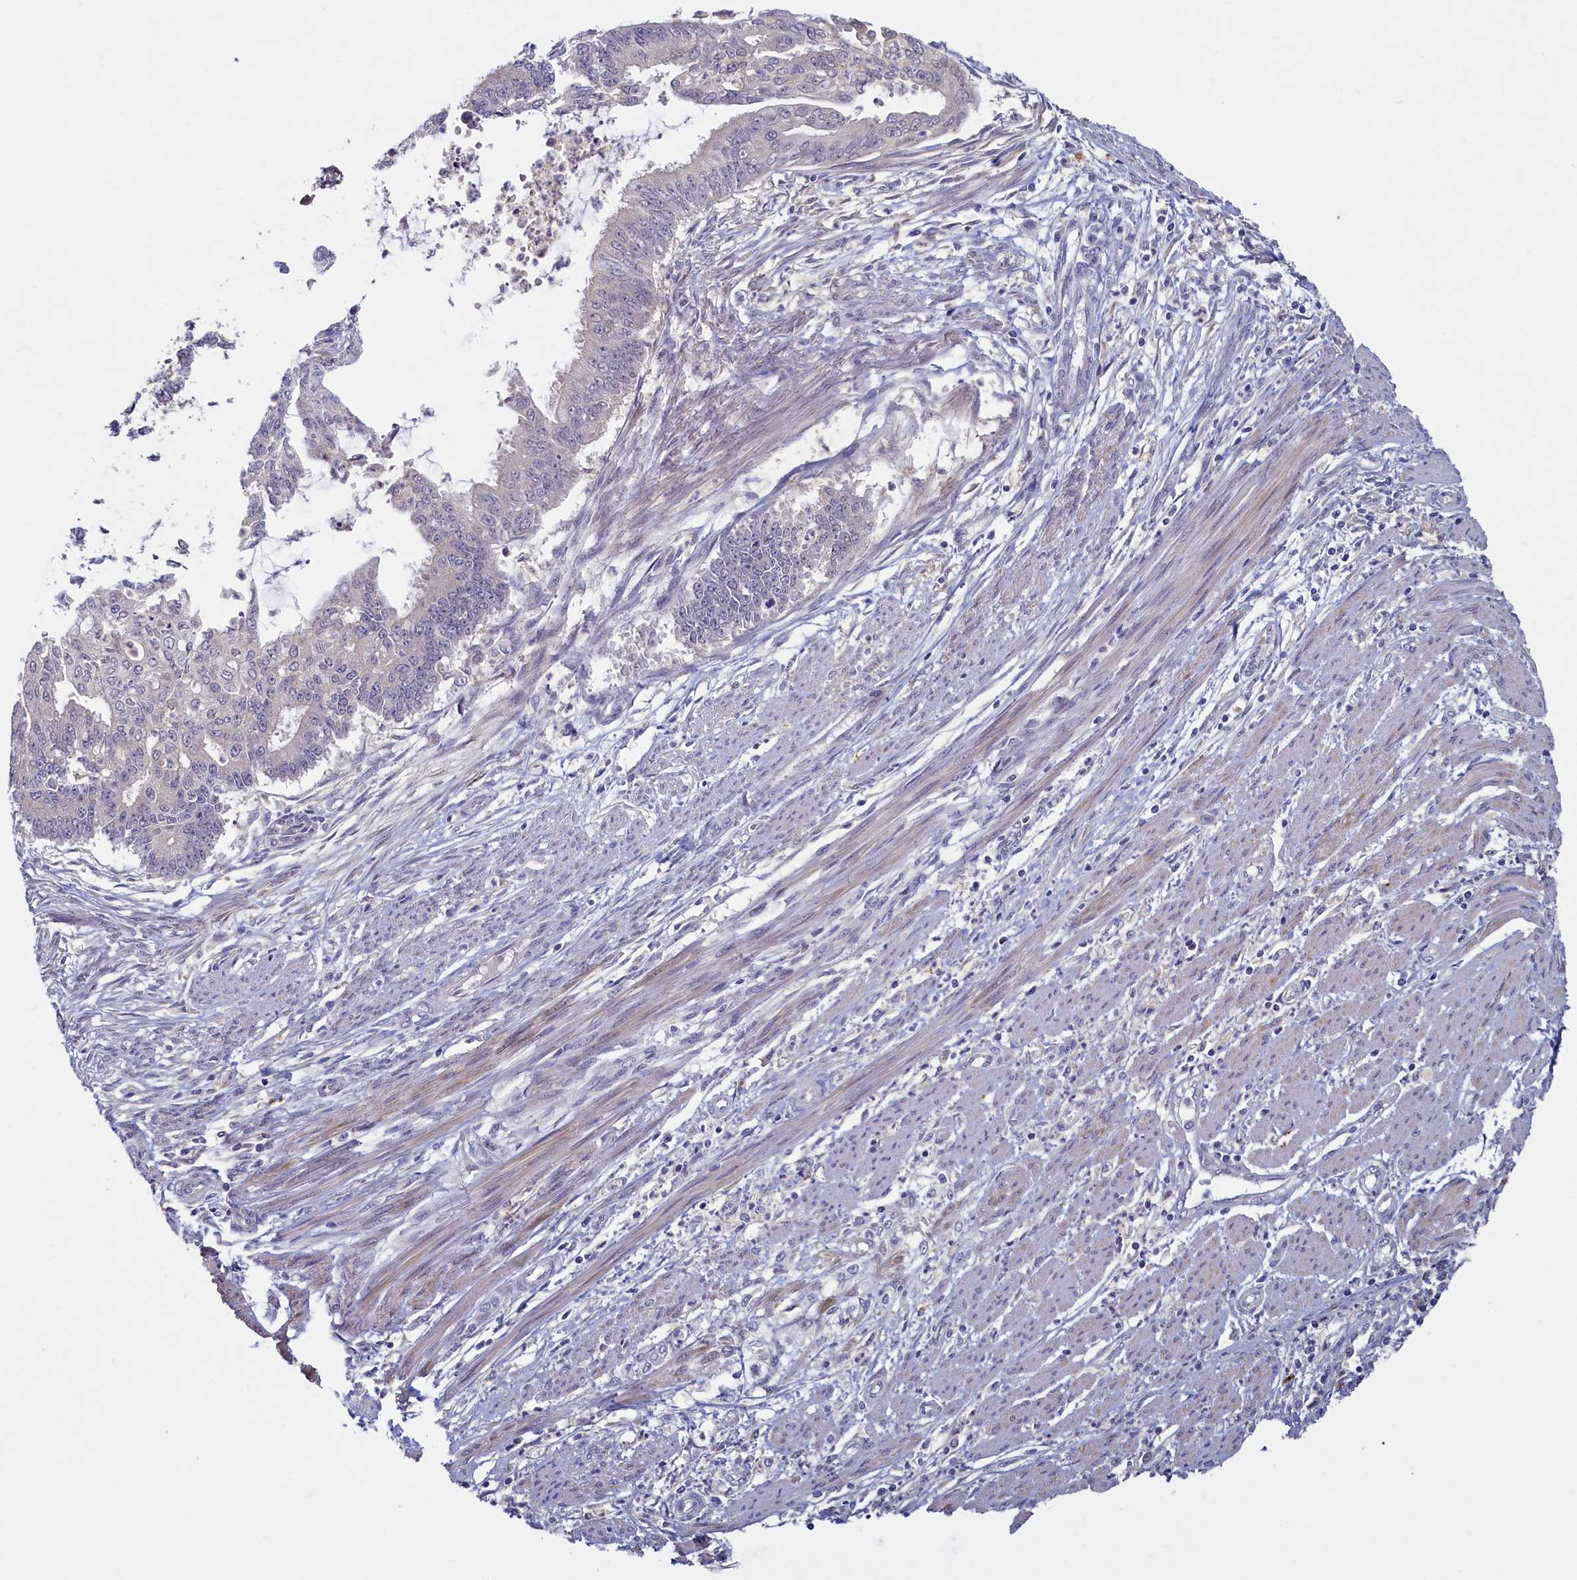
{"staining": {"intensity": "negative", "quantity": "none", "location": "none"}, "tissue": "endometrial cancer", "cell_type": "Tumor cells", "image_type": "cancer", "snomed": [{"axis": "morphology", "description": "Adenocarcinoma, NOS"}, {"axis": "topography", "description": "Endometrium"}], "caption": "This is an immunohistochemistry image of endometrial cancer. There is no staining in tumor cells.", "gene": "UCHL3", "patient": {"sex": "female", "age": 73}}